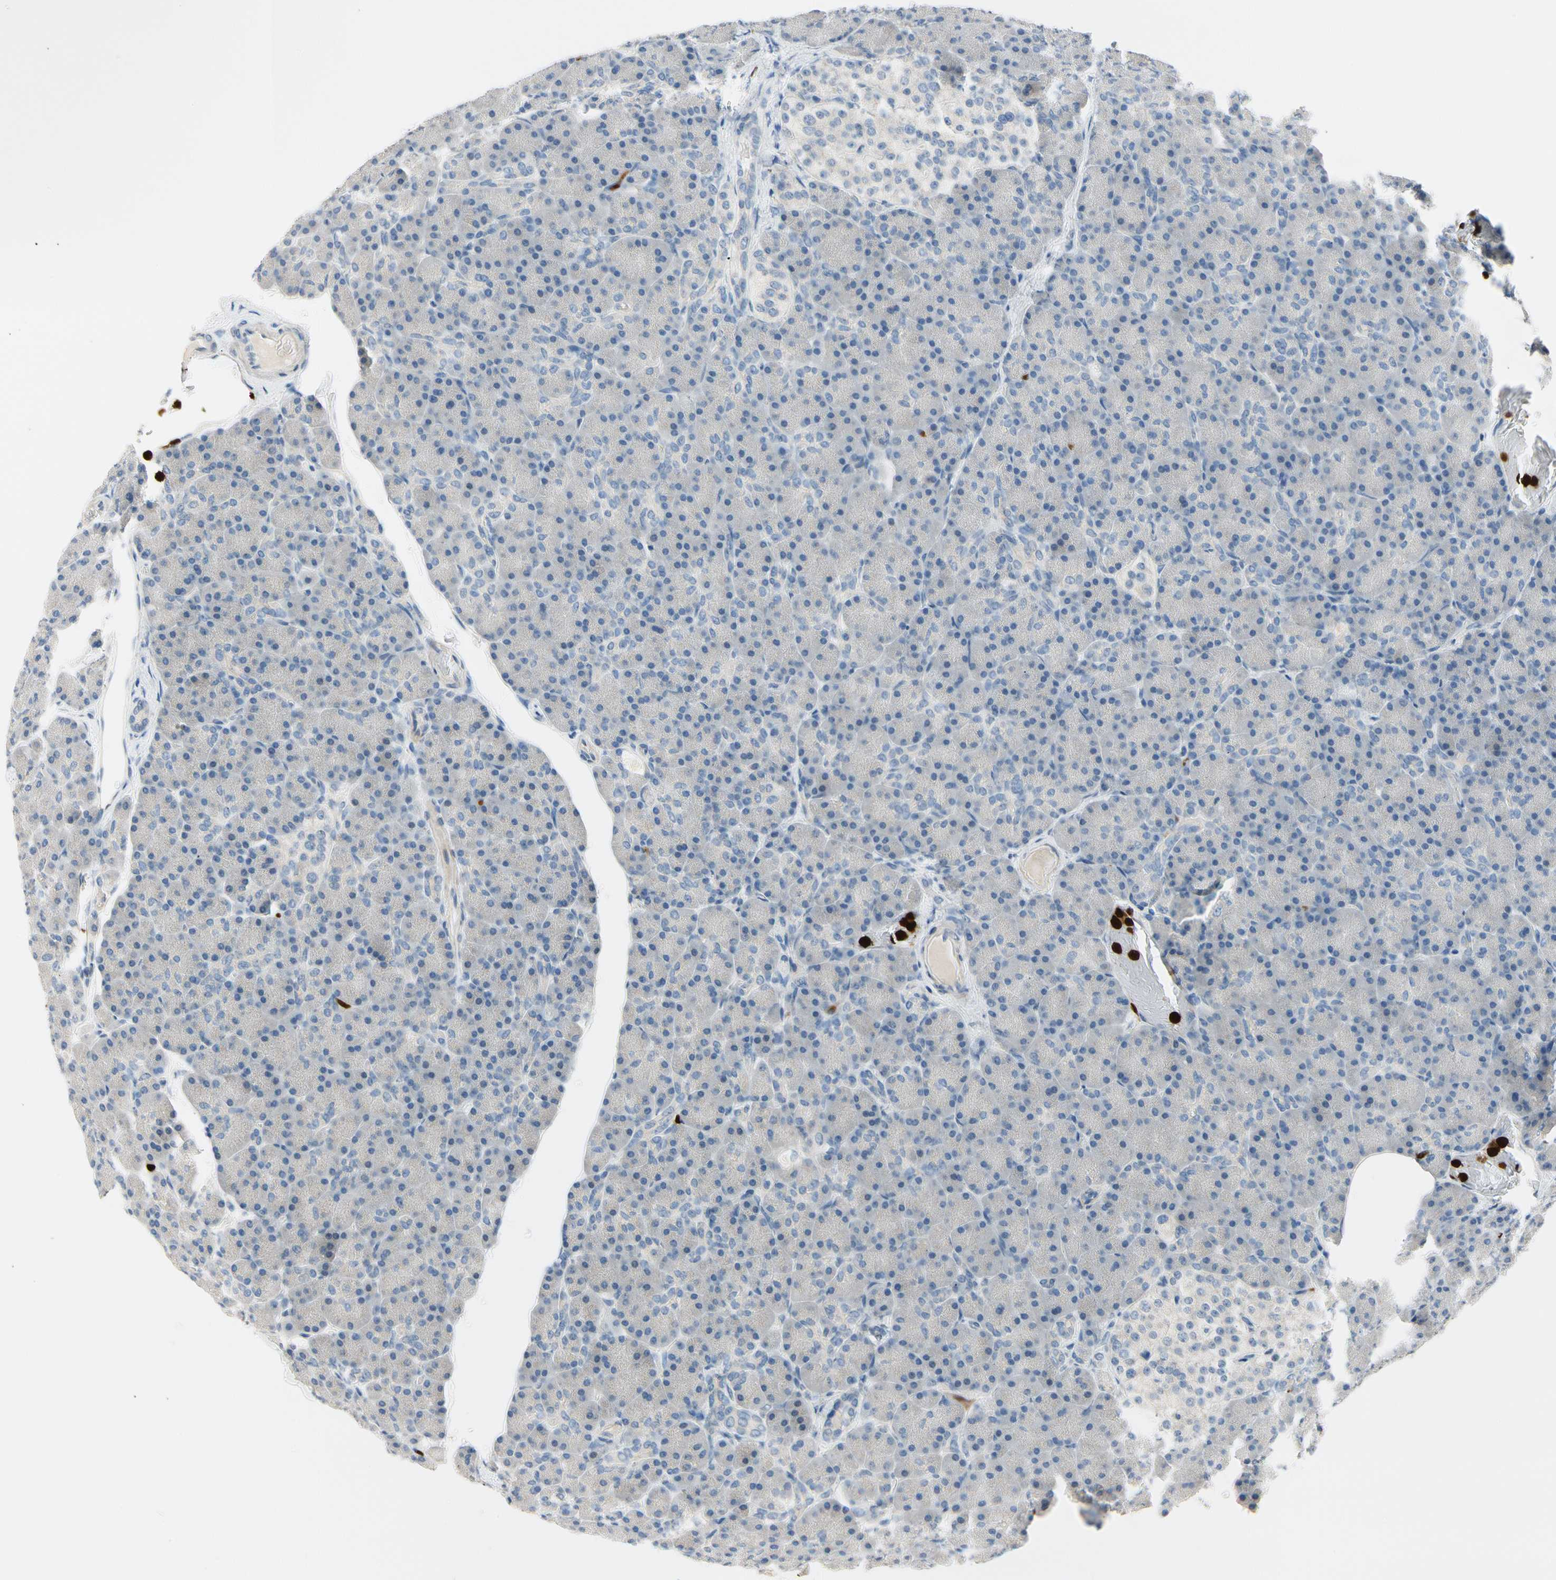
{"staining": {"intensity": "weak", "quantity": "<25%", "location": "cytoplasmic/membranous"}, "tissue": "pancreas", "cell_type": "Exocrine glandular cells", "image_type": "normal", "snomed": [{"axis": "morphology", "description": "Normal tissue, NOS"}, {"axis": "topography", "description": "Pancreas"}], "caption": "Photomicrograph shows no significant protein staining in exocrine glandular cells of benign pancreas.", "gene": "TRAF5", "patient": {"sex": "female", "age": 43}}